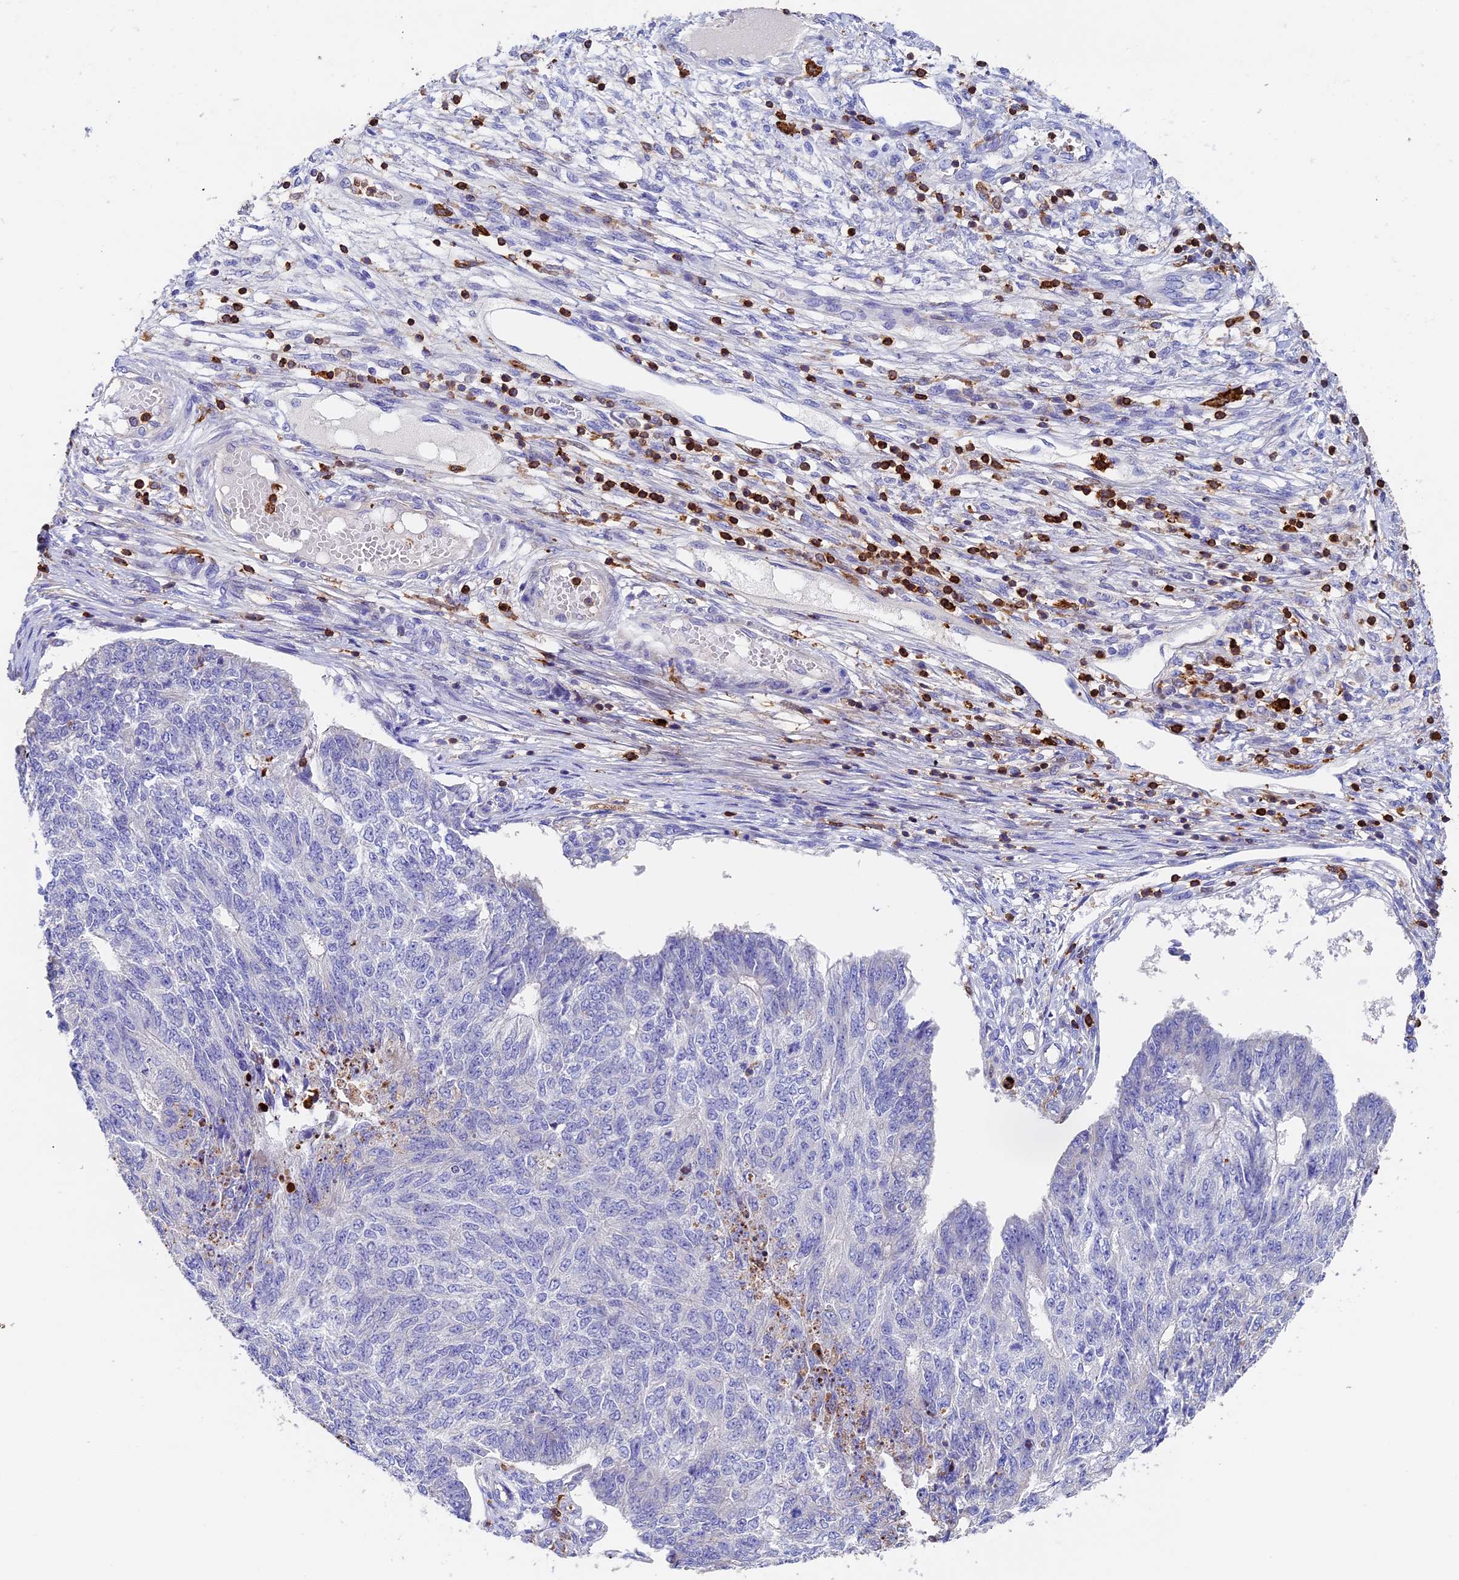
{"staining": {"intensity": "negative", "quantity": "none", "location": "none"}, "tissue": "endometrial cancer", "cell_type": "Tumor cells", "image_type": "cancer", "snomed": [{"axis": "morphology", "description": "Adenocarcinoma, NOS"}, {"axis": "topography", "description": "Endometrium"}], "caption": "Immunohistochemical staining of human adenocarcinoma (endometrial) displays no significant staining in tumor cells.", "gene": "ADAT1", "patient": {"sex": "female", "age": 32}}